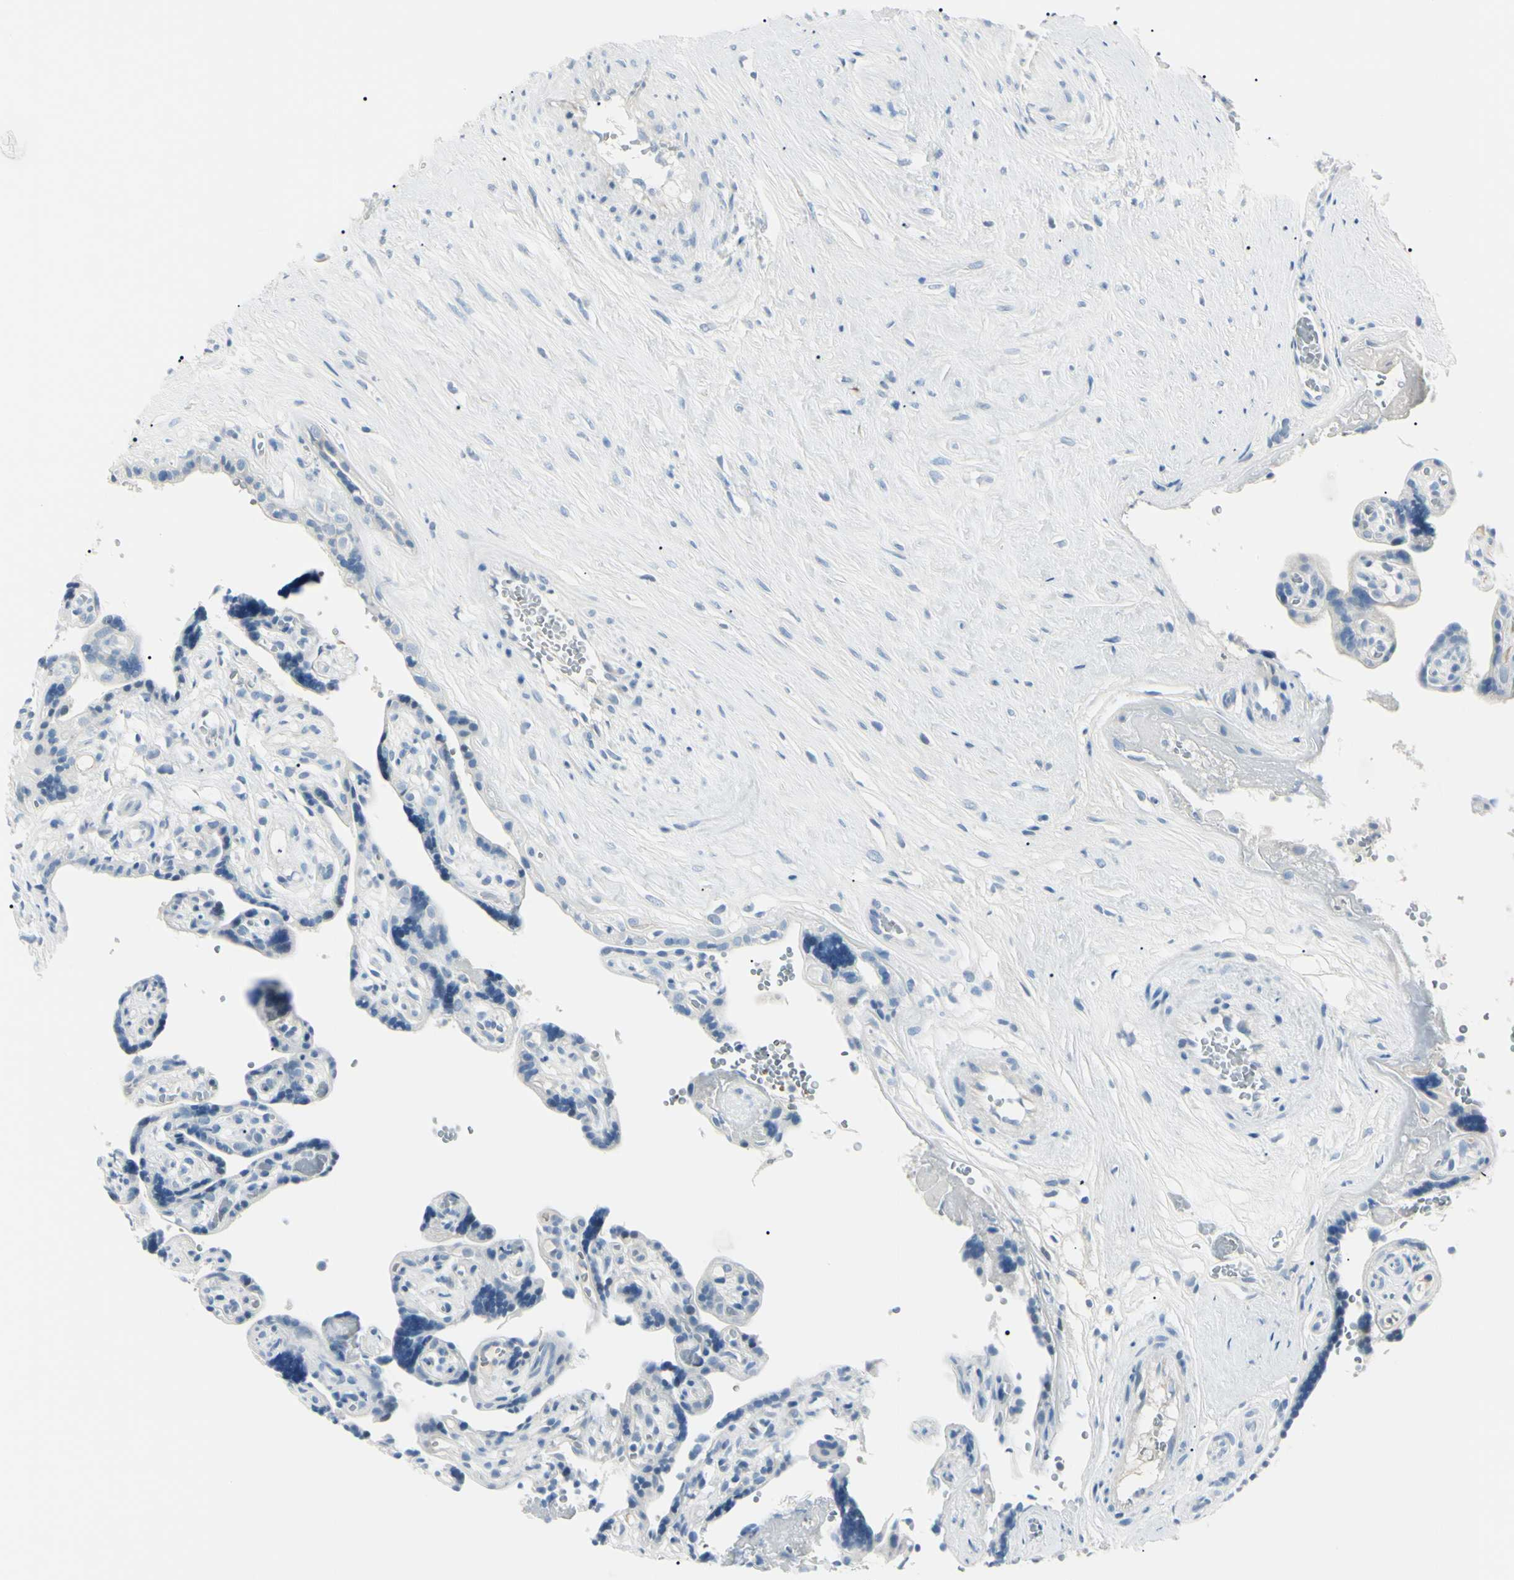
{"staining": {"intensity": "negative", "quantity": "none", "location": "none"}, "tissue": "placenta", "cell_type": "Decidual cells", "image_type": "normal", "snomed": [{"axis": "morphology", "description": "Normal tissue, NOS"}, {"axis": "topography", "description": "Placenta"}], "caption": "Immunohistochemistry (IHC) image of normal placenta stained for a protein (brown), which displays no expression in decidual cells.", "gene": "CA2", "patient": {"sex": "female", "age": 30}}